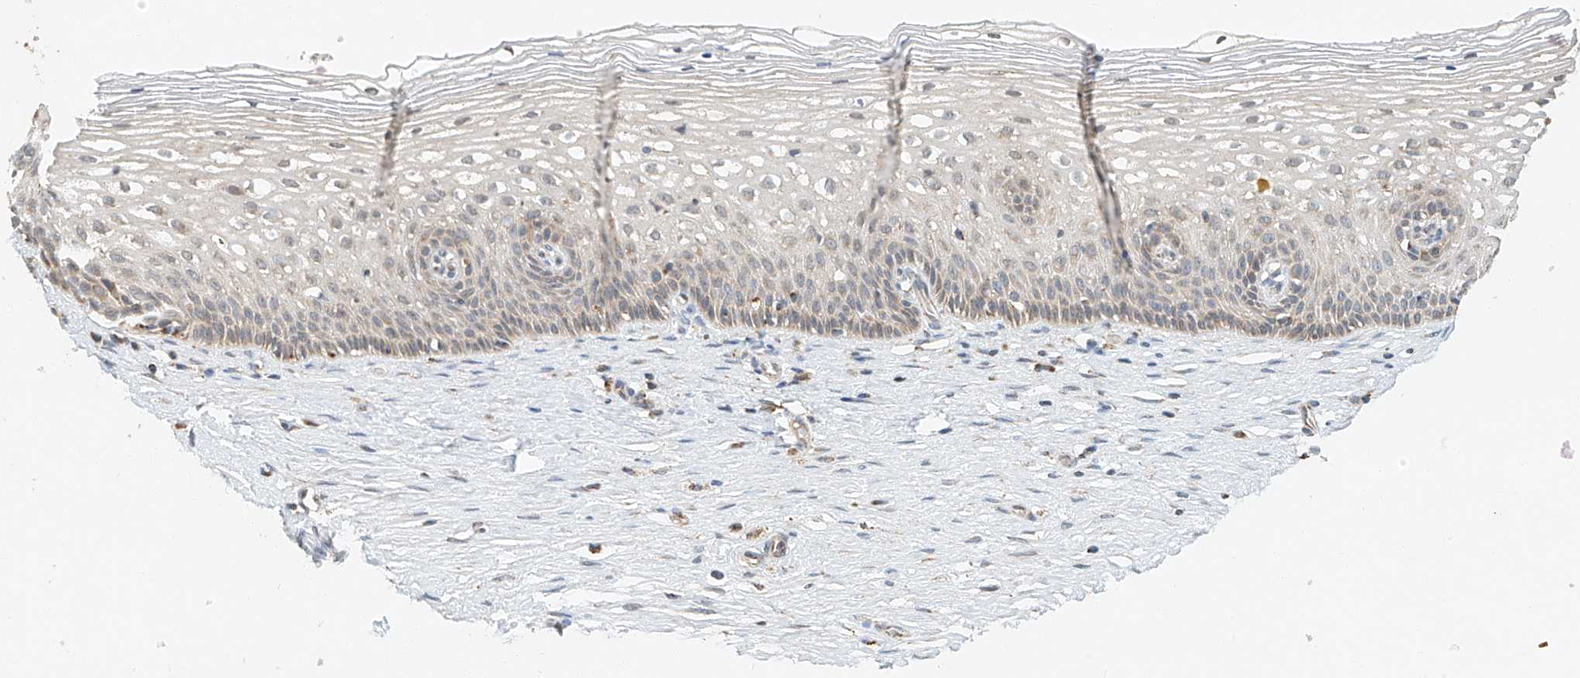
{"staining": {"intensity": "moderate", "quantity": "25%-75%", "location": "cytoplasmic/membranous"}, "tissue": "cervix", "cell_type": "Glandular cells", "image_type": "normal", "snomed": [{"axis": "morphology", "description": "Normal tissue, NOS"}, {"axis": "topography", "description": "Cervix"}], "caption": "Immunohistochemistry (IHC) image of normal cervix: cervix stained using immunohistochemistry reveals medium levels of moderate protein expression localized specifically in the cytoplasmic/membranous of glandular cells, appearing as a cytoplasmic/membranous brown color.", "gene": "YIPF7", "patient": {"sex": "female", "age": 33}}